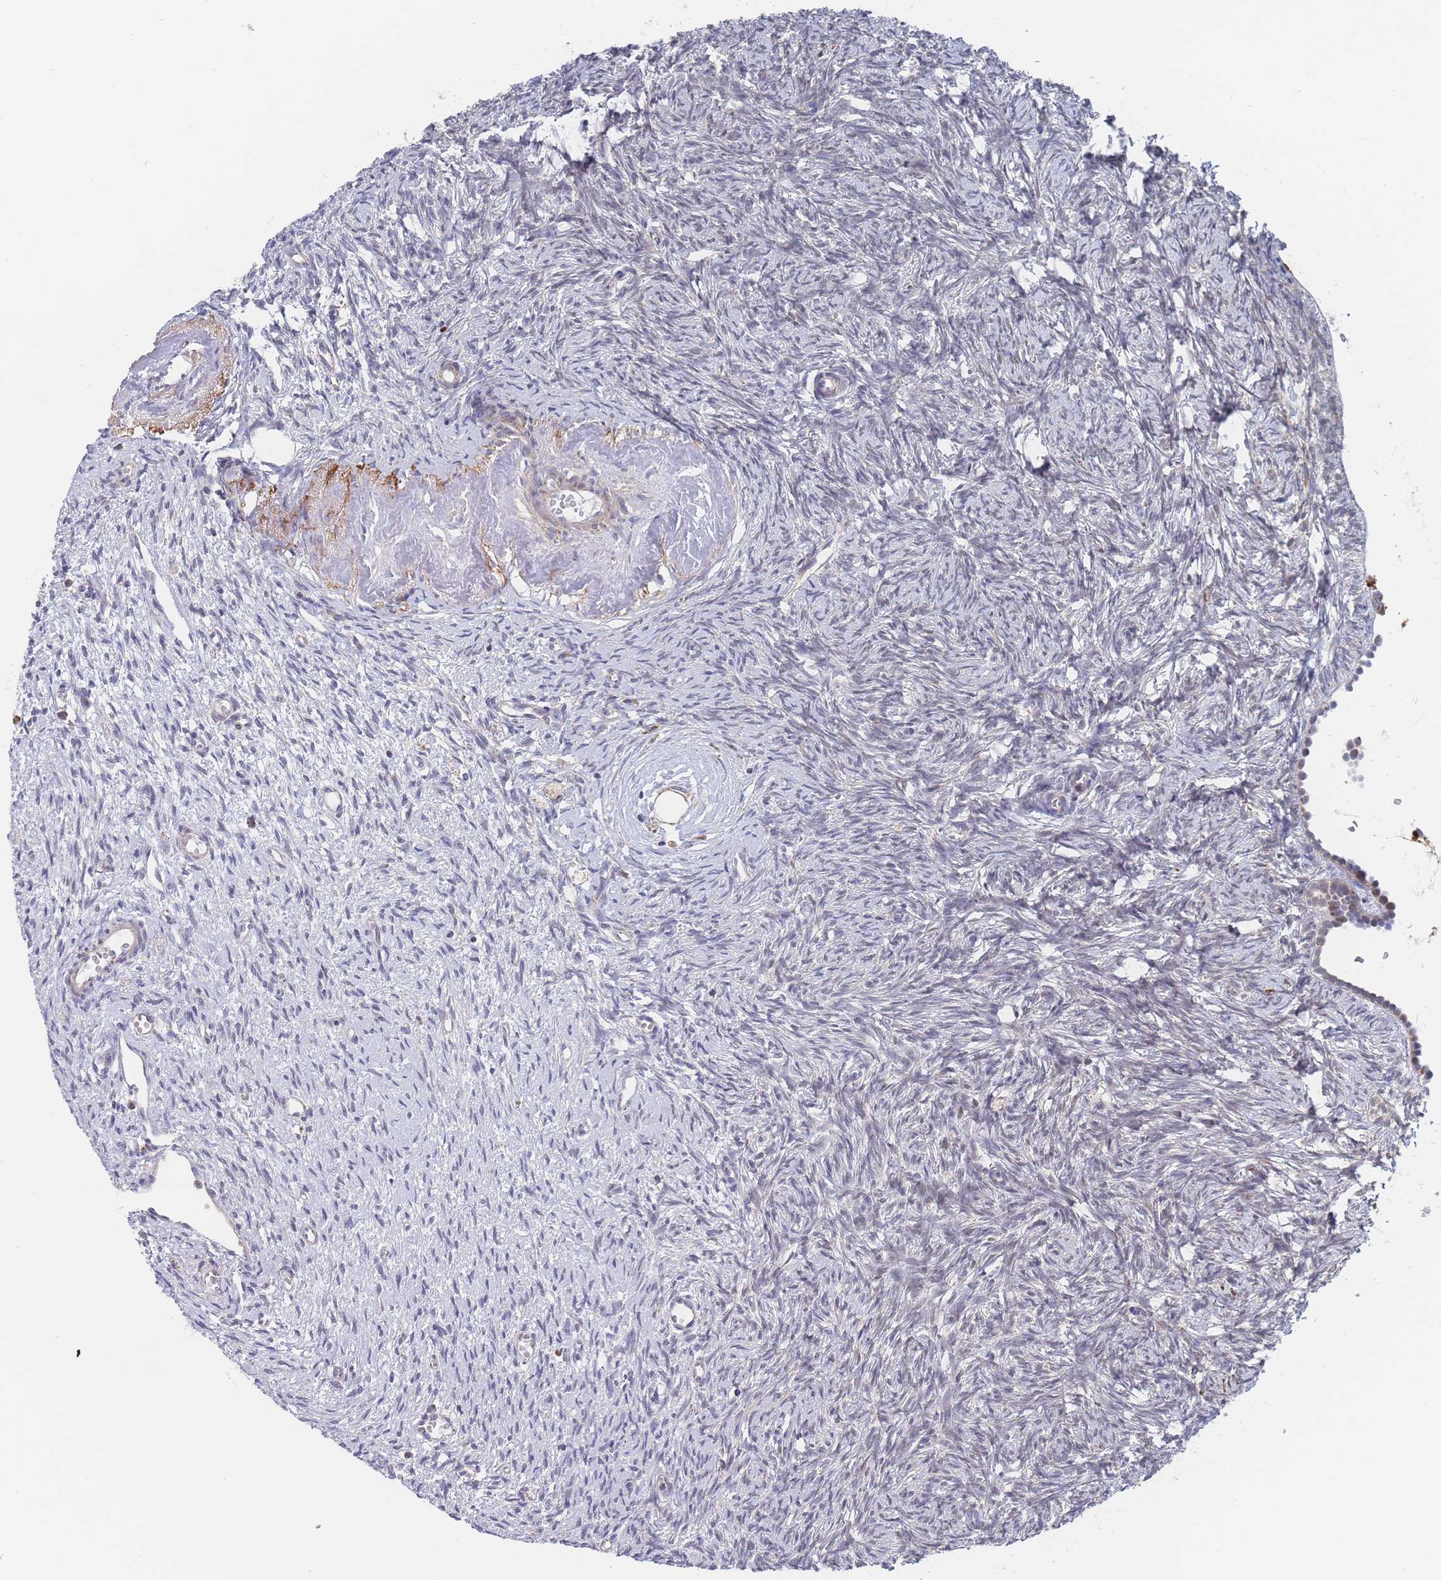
{"staining": {"intensity": "negative", "quantity": "none", "location": "none"}, "tissue": "ovary", "cell_type": "Ovarian stroma cells", "image_type": "normal", "snomed": [{"axis": "morphology", "description": "Normal tissue, NOS"}, {"axis": "topography", "description": "Ovary"}], "caption": "Photomicrograph shows no protein expression in ovarian stroma cells of normal ovary.", "gene": "IKZF4", "patient": {"sex": "female", "age": 51}}